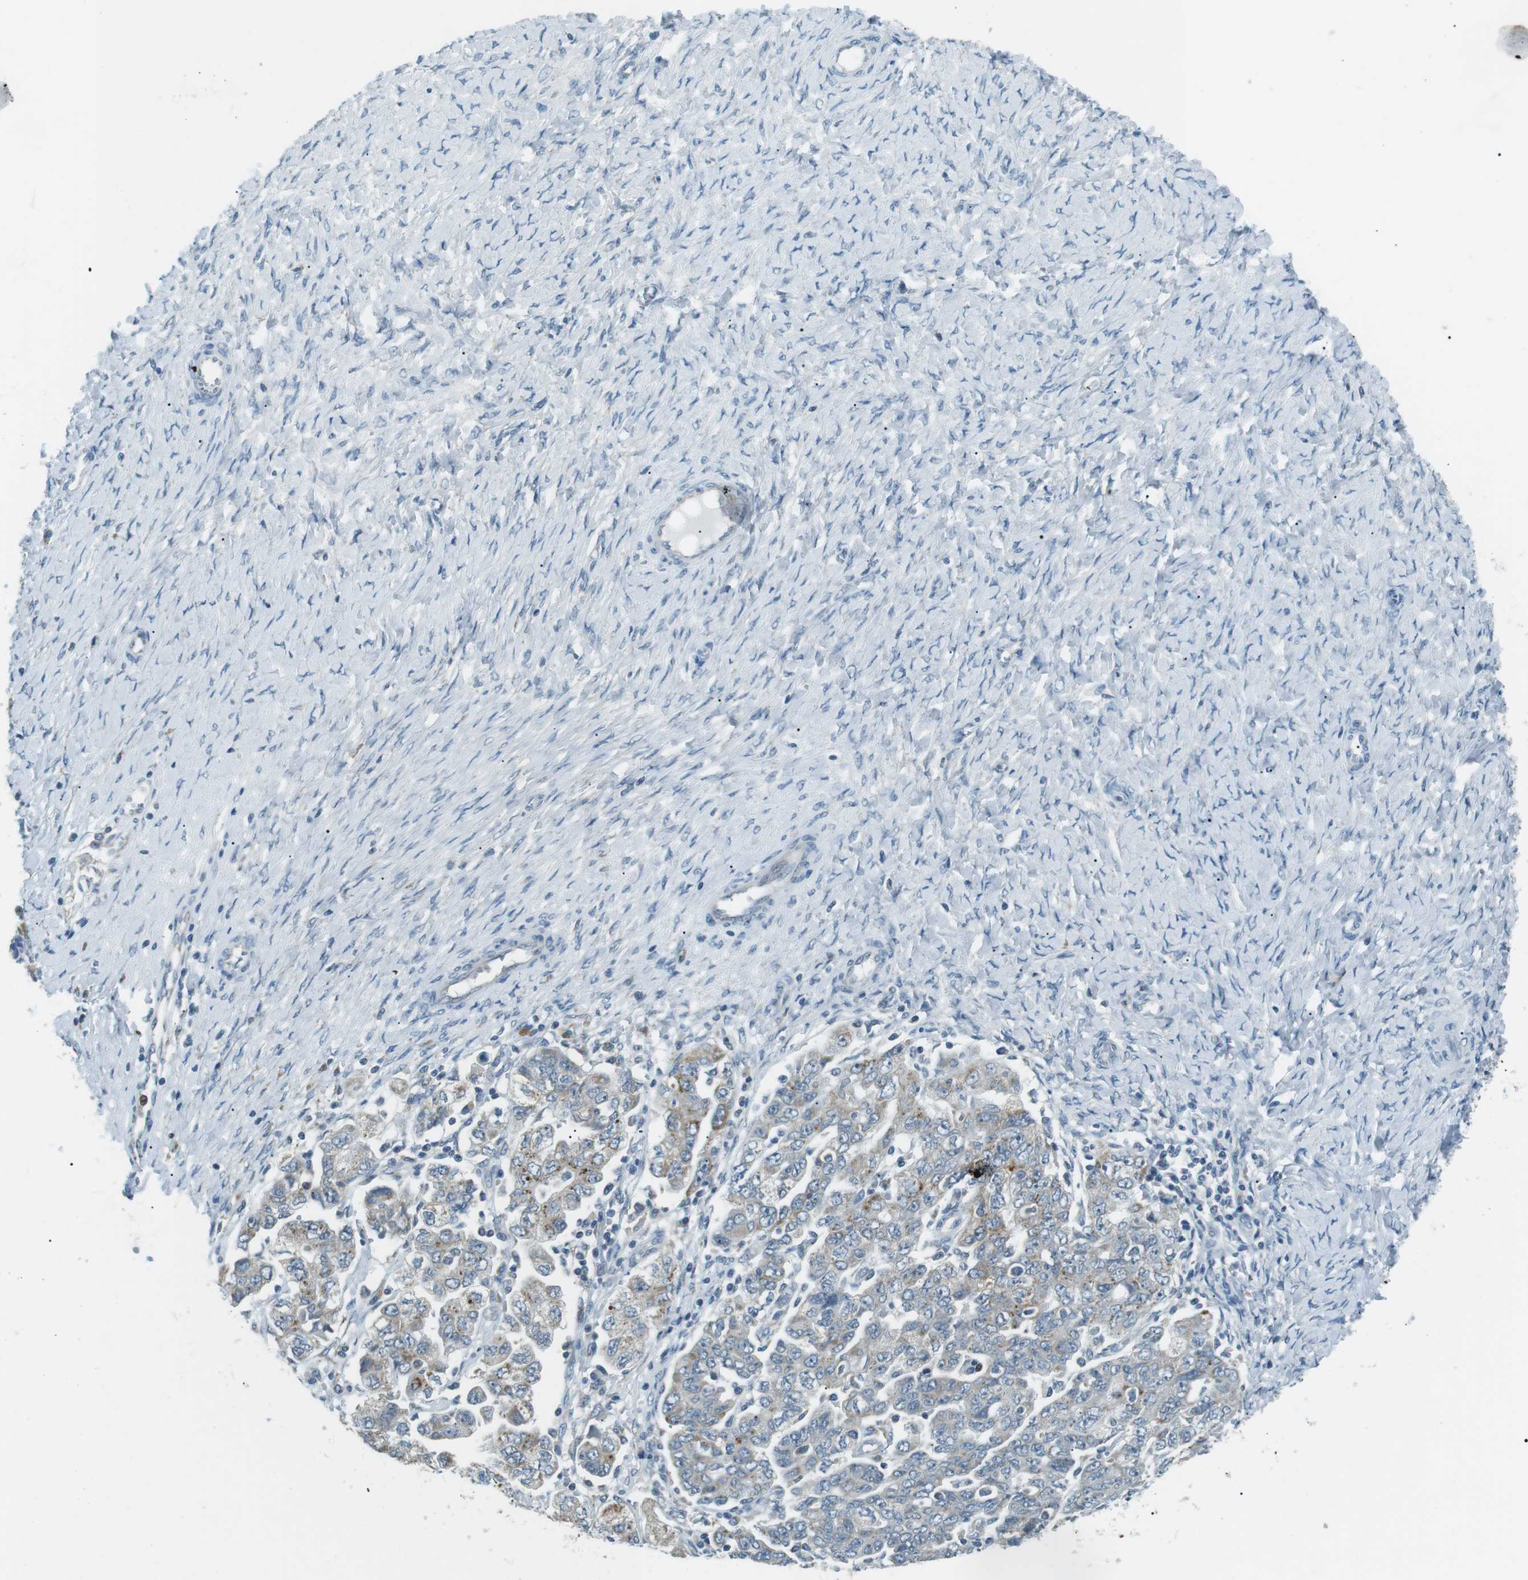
{"staining": {"intensity": "negative", "quantity": "none", "location": "none"}, "tissue": "ovarian cancer", "cell_type": "Tumor cells", "image_type": "cancer", "snomed": [{"axis": "morphology", "description": "Carcinoma, NOS"}, {"axis": "morphology", "description": "Cystadenocarcinoma, serous, NOS"}, {"axis": "topography", "description": "Ovary"}], "caption": "DAB (3,3'-diaminobenzidine) immunohistochemical staining of human carcinoma (ovarian) displays no significant staining in tumor cells.", "gene": "SERPINB2", "patient": {"sex": "female", "age": 69}}